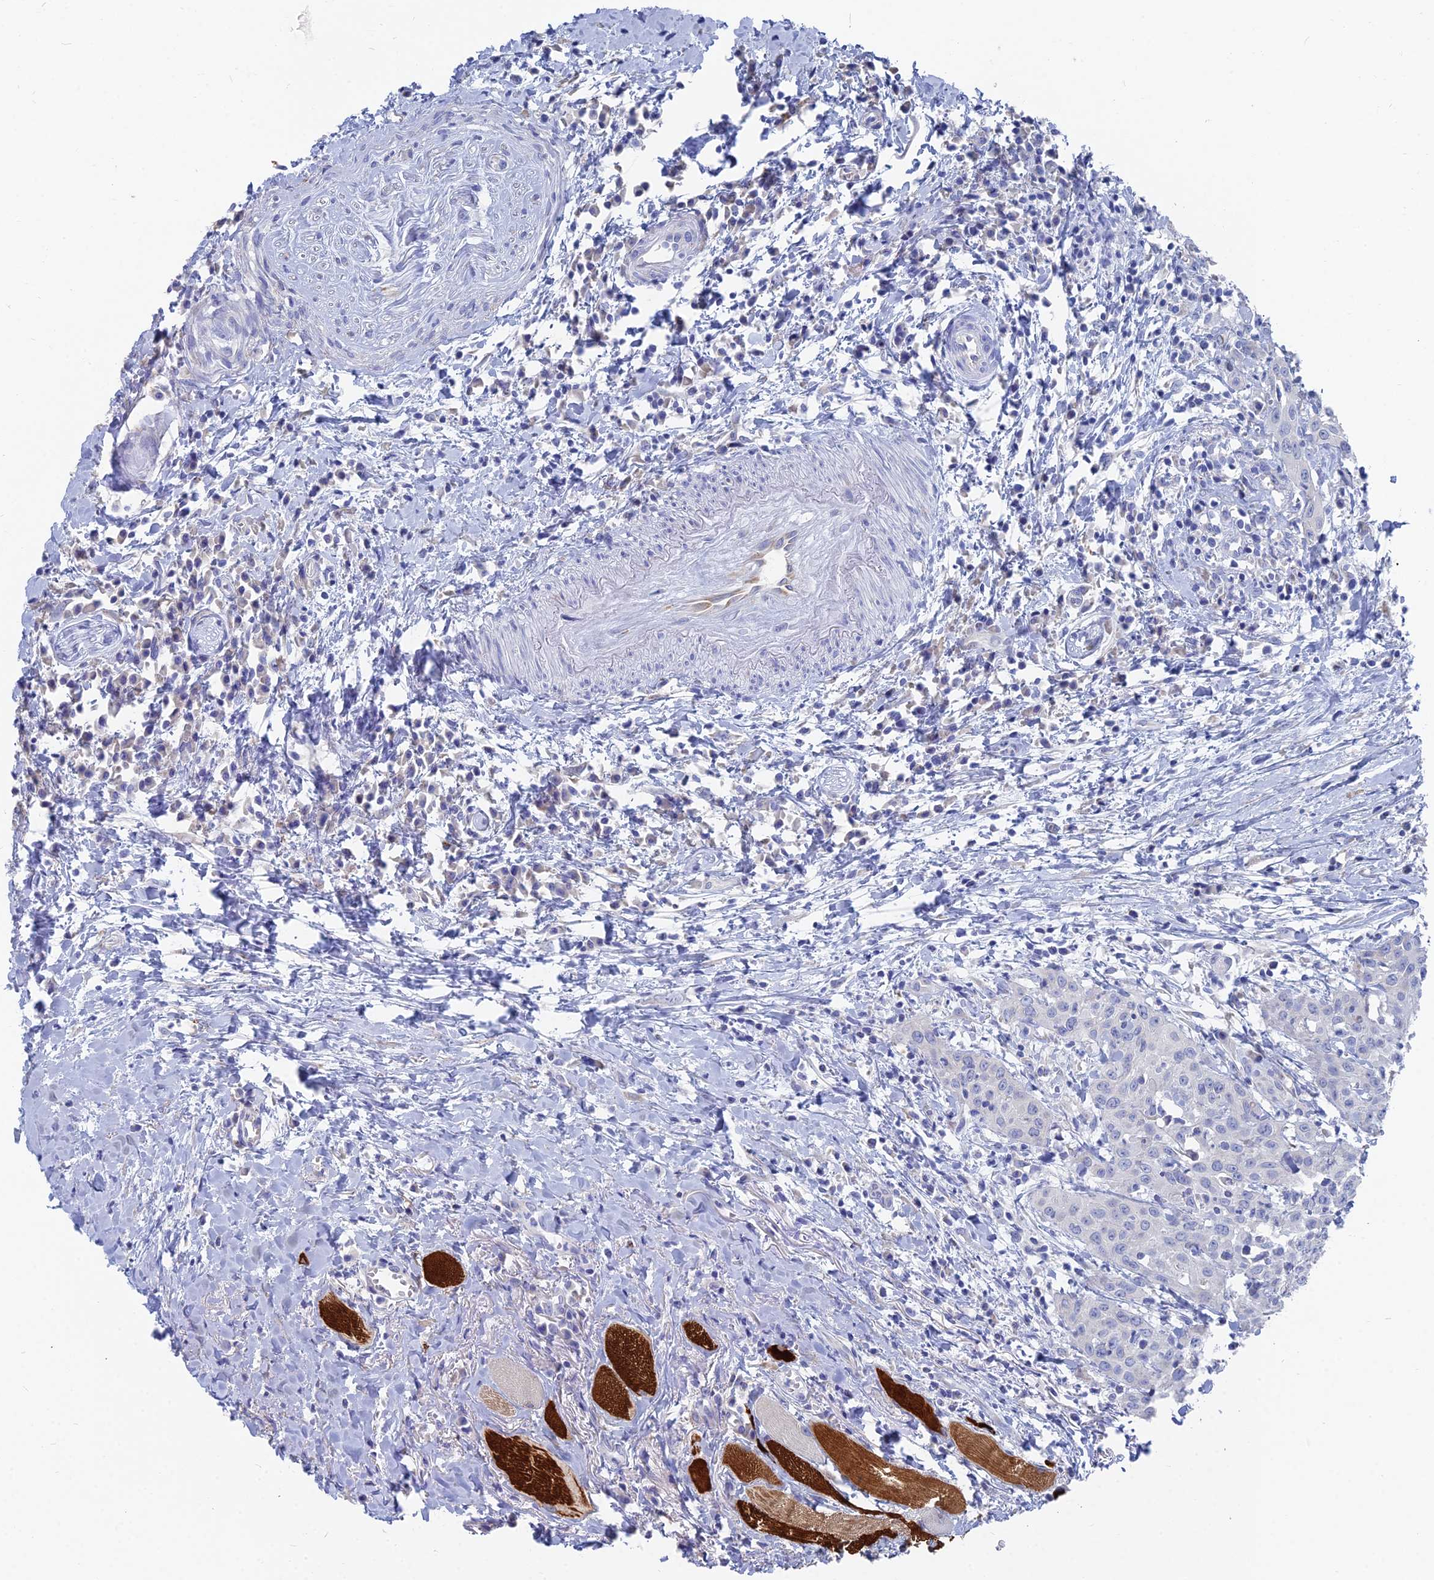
{"staining": {"intensity": "negative", "quantity": "none", "location": "none"}, "tissue": "head and neck cancer", "cell_type": "Tumor cells", "image_type": "cancer", "snomed": [{"axis": "morphology", "description": "Squamous cell carcinoma, NOS"}, {"axis": "topography", "description": "Head-Neck"}], "caption": "Tumor cells show no significant positivity in squamous cell carcinoma (head and neck).", "gene": "TNNT3", "patient": {"sex": "female", "age": 70}}